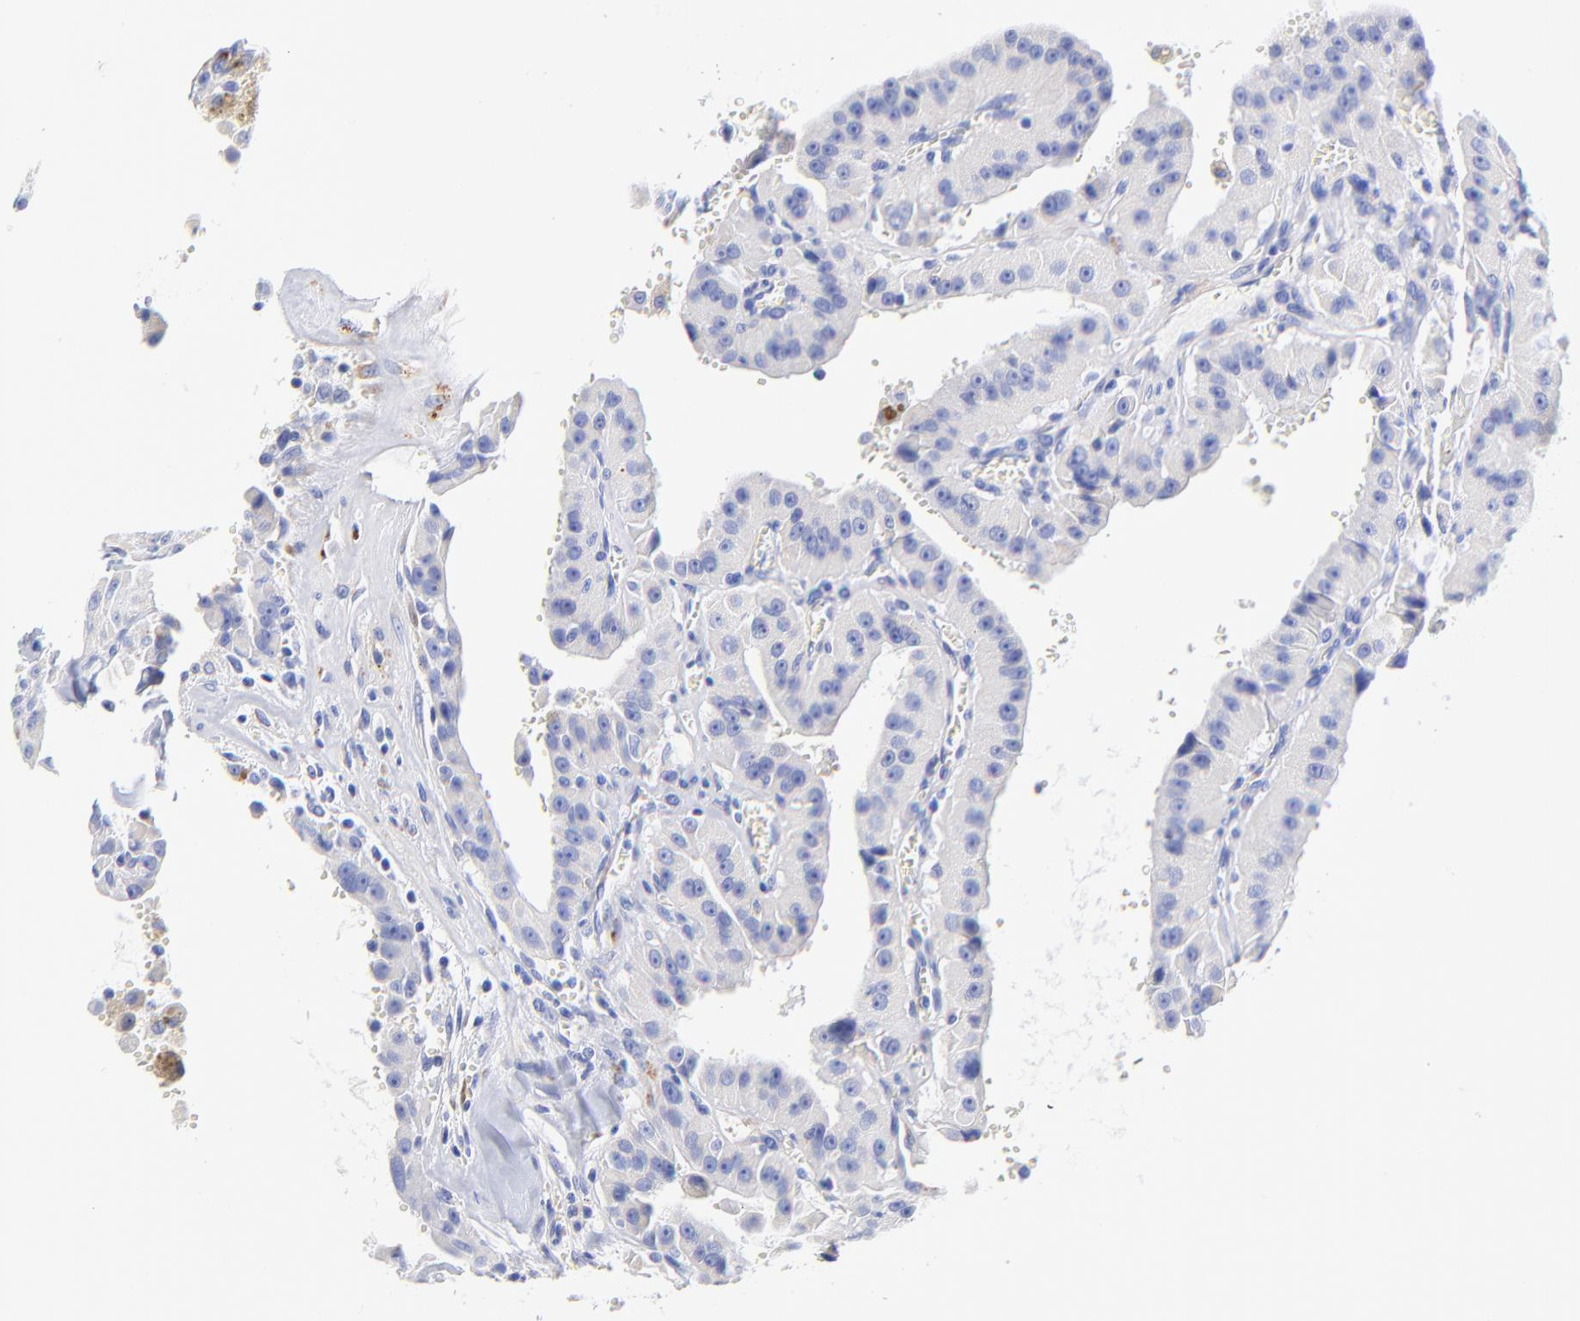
{"staining": {"intensity": "negative", "quantity": "none", "location": "none"}, "tissue": "thyroid cancer", "cell_type": "Tumor cells", "image_type": "cancer", "snomed": [{"axis": "morphology", "description": "Carcinoma, NOS"}, {"axis": "topography", "description": "Thyroid gland"}], "caption": "Thyroid cancer (carcinoma) was stained to show a protein in brown. There is no significant staining in tumor cells.", "gene": "C1QTNF6", "patient": {"sex": "male", "age": 76}}